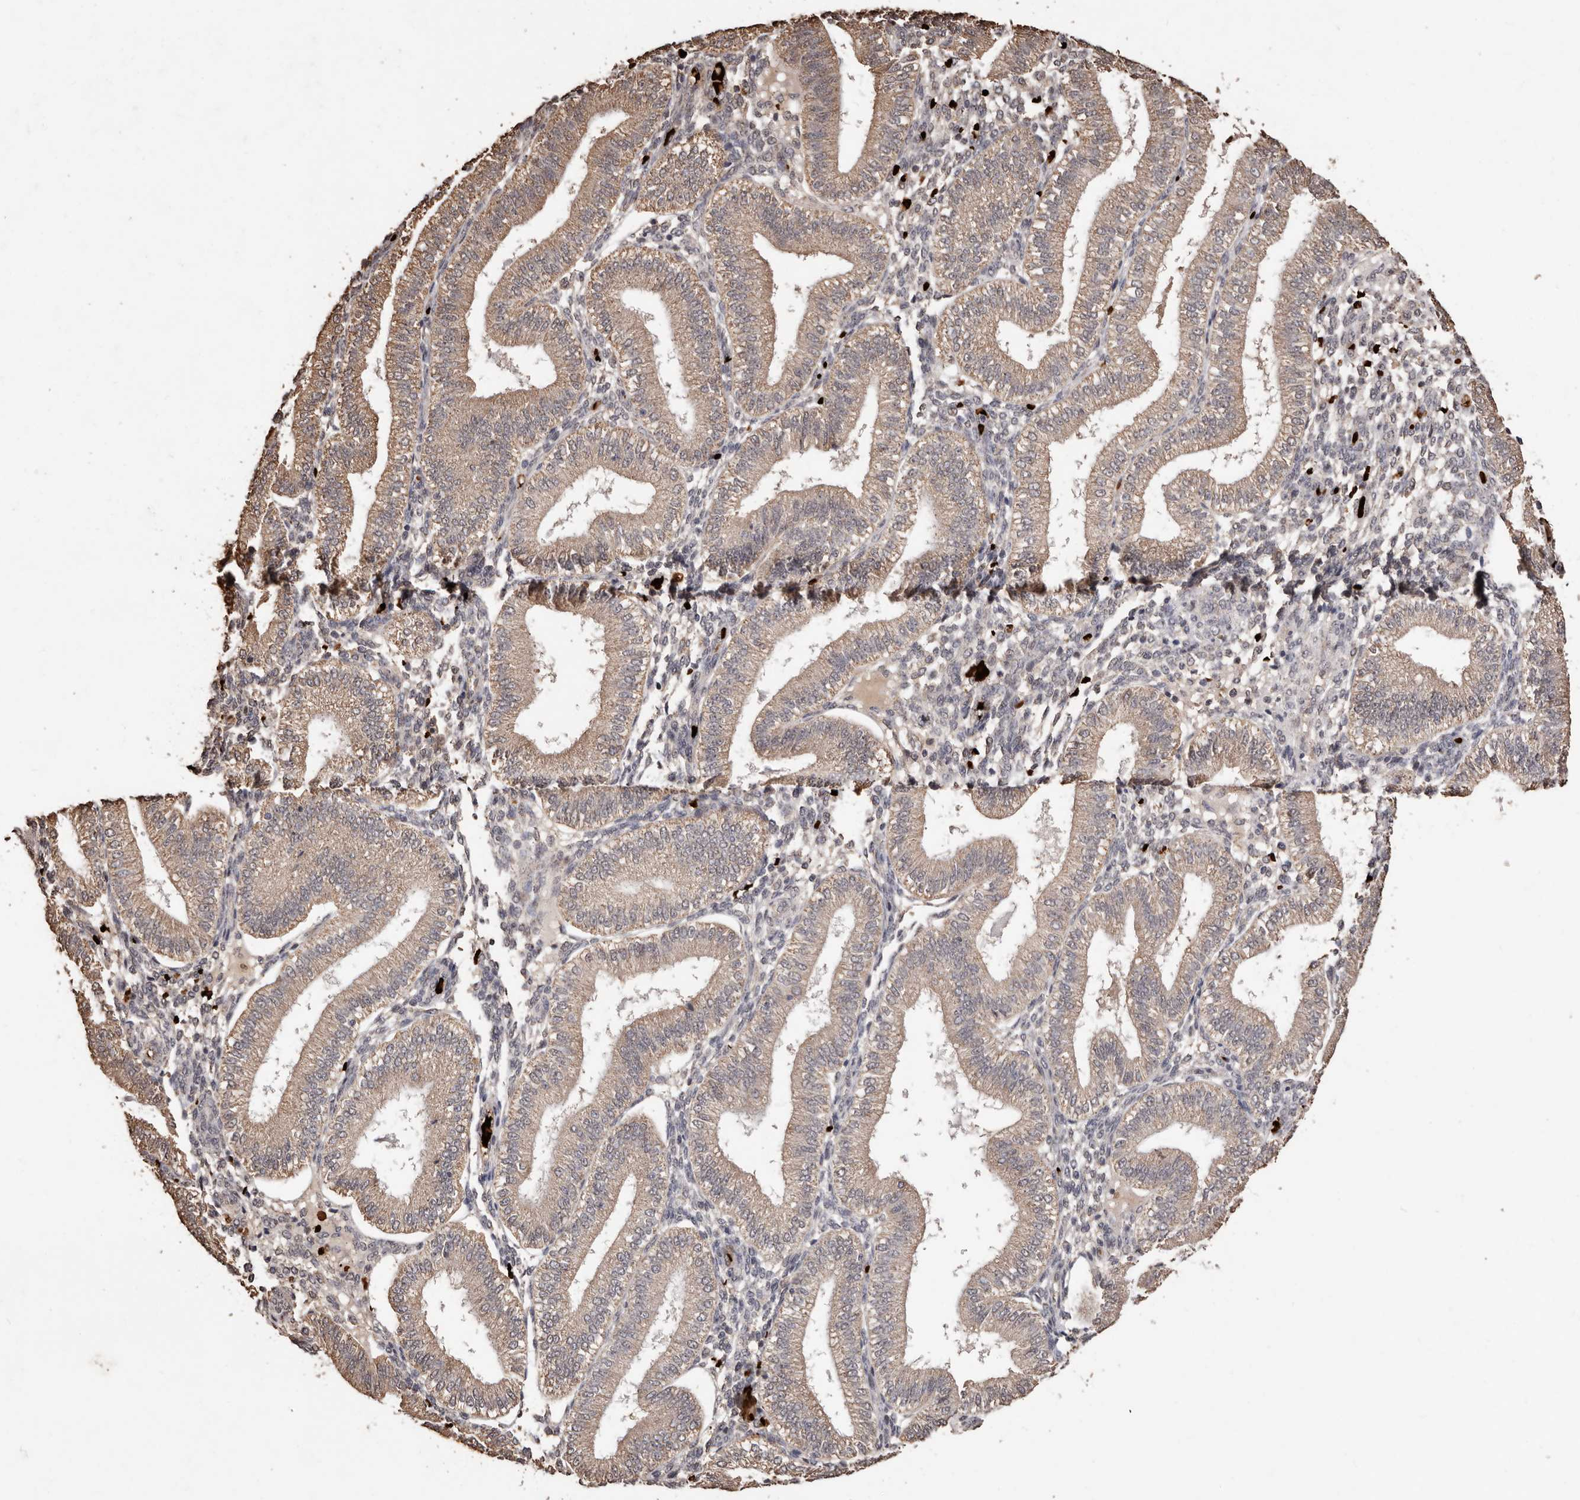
{"staining": {"intensity": "negative", "quantity": "none", "location": "none"}, "tissue": "endometrium", "cell_type": "Cells in endometrial stroma", "image_type": "normal", "snomed": [{"axis": "morphology", "description": "Normal tissue, NOS"}, {"axis": "topography", "description": "Endometrium"}], "caption": "The image demonstrates no significant staining in cells in endometrial stroma of endometrium.", "gene": "GRAMD2A", "patient": {"sex": "female", "age": 39}}